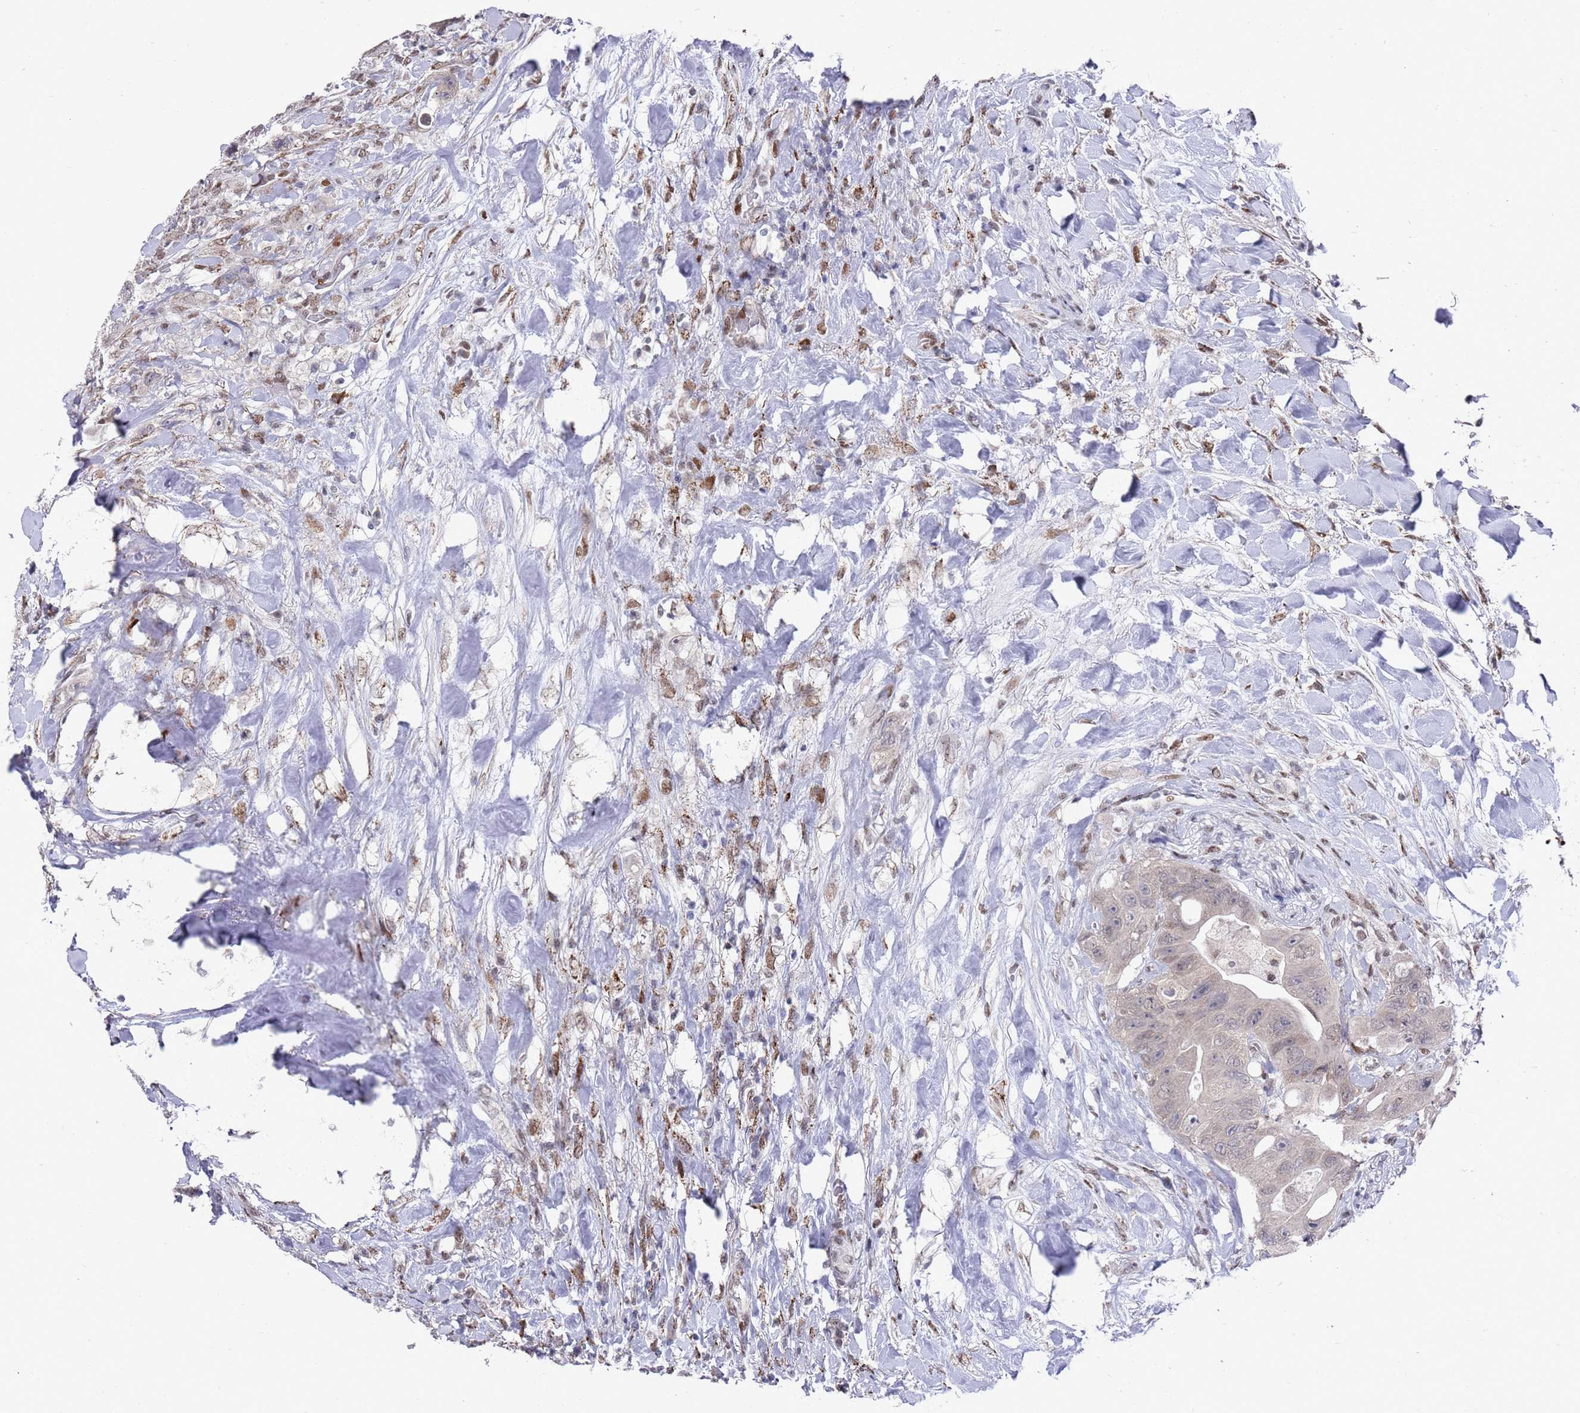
{"staining": {"intensity": "weak", "quantity": "<25%", "location": "nuclear"}, "tissue": "colorectal cancer", "cell_type": "Tumor cells", "image_type": "cancer", "snomed": [{"axis": "morphology", "description": "Adenocarcinoma, NOS"}, {"axis": "topography", "description": "Colon"}], "caption": "IHC histopathology image of neoplastic tissue: human colorectal cancer stained with DAB (3,3'-diaminobenzidine) shows no significant protein expression in tumor cells. Nuclei are stained in blue.", "gene": "COPS6", "patient": {"sex": "female", "age": 46}}